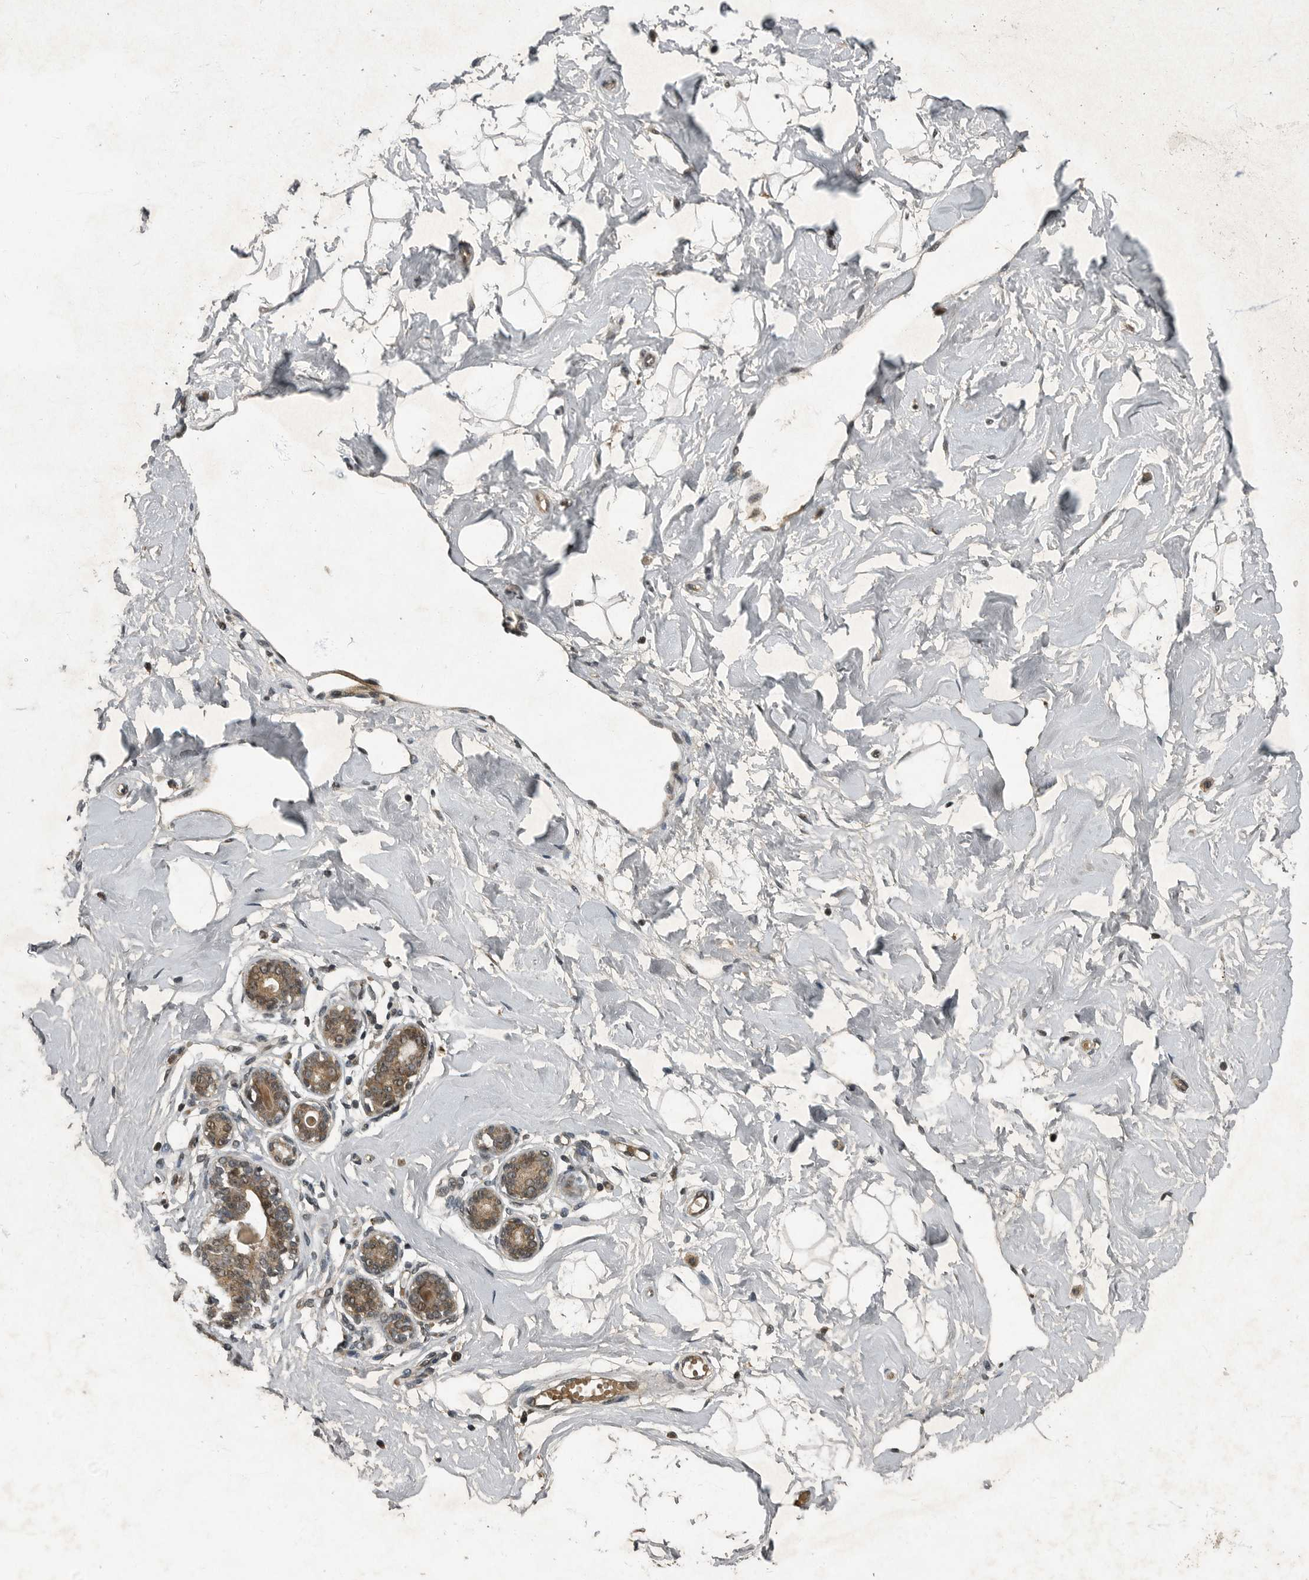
{"staining": {"intensity": "negative", "quantity": "none", "location": "none"}, "tissue": "breast", "cell_type": "Adipocytes", "image_type": "normal", "snomed": [{"axis": "morphology", "description": "Normal tissue, NOS"}, {"axis": "morphology", "description": "Adenoma, NOS"}, {"axis": "topography", "description": "Breast"}], "caption": "Adipocytes show no significant protein expression in normal breast. (Brightfield microscopy of DAB (3,3'-diaminobenzidine) immunohistochemistry at high magnification).", "gene": "FOXO1", "patient": {"sex": "female", "age": 23}}